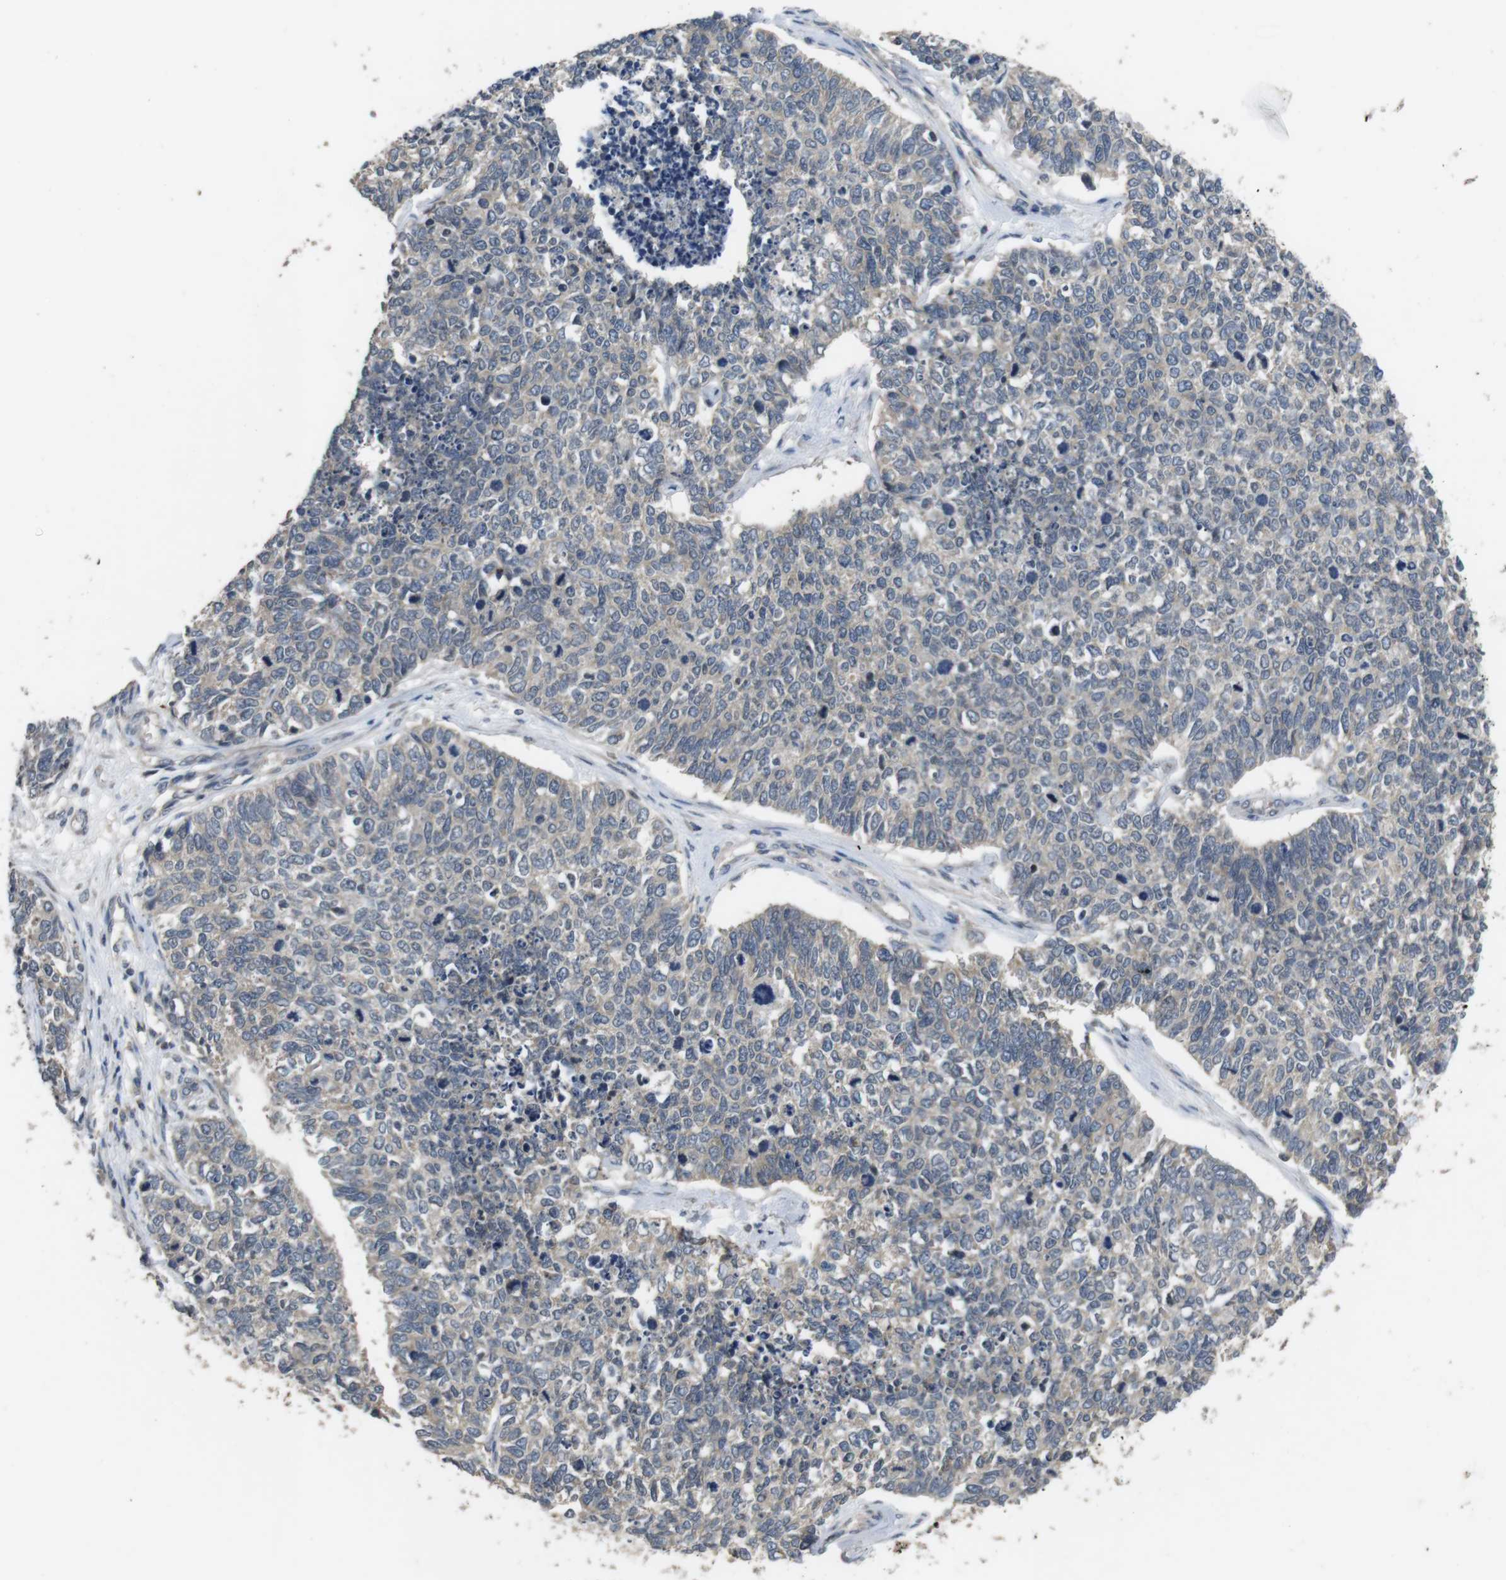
{"staining": {"intensity": "negative", "quantity": "none", "location": "none"}, "tissue": "cervical cancer", "cell_type": "Tumor cells", "image_type": "cancer", "snomed": [{"axis": "morphology", "description": "Squamous cell carcinoma, NOS"}, {"axis": "topography", "description": "Cervix"}], "caption": "An immunohistochemistry (IHC) image of cervical squamous cell carcinoma is shown. There is no staining in tumor cells of cervical squamous cell carcinoma.", "gene": "ADGRL3", "patient": {"sex": "female", "age": 63}}